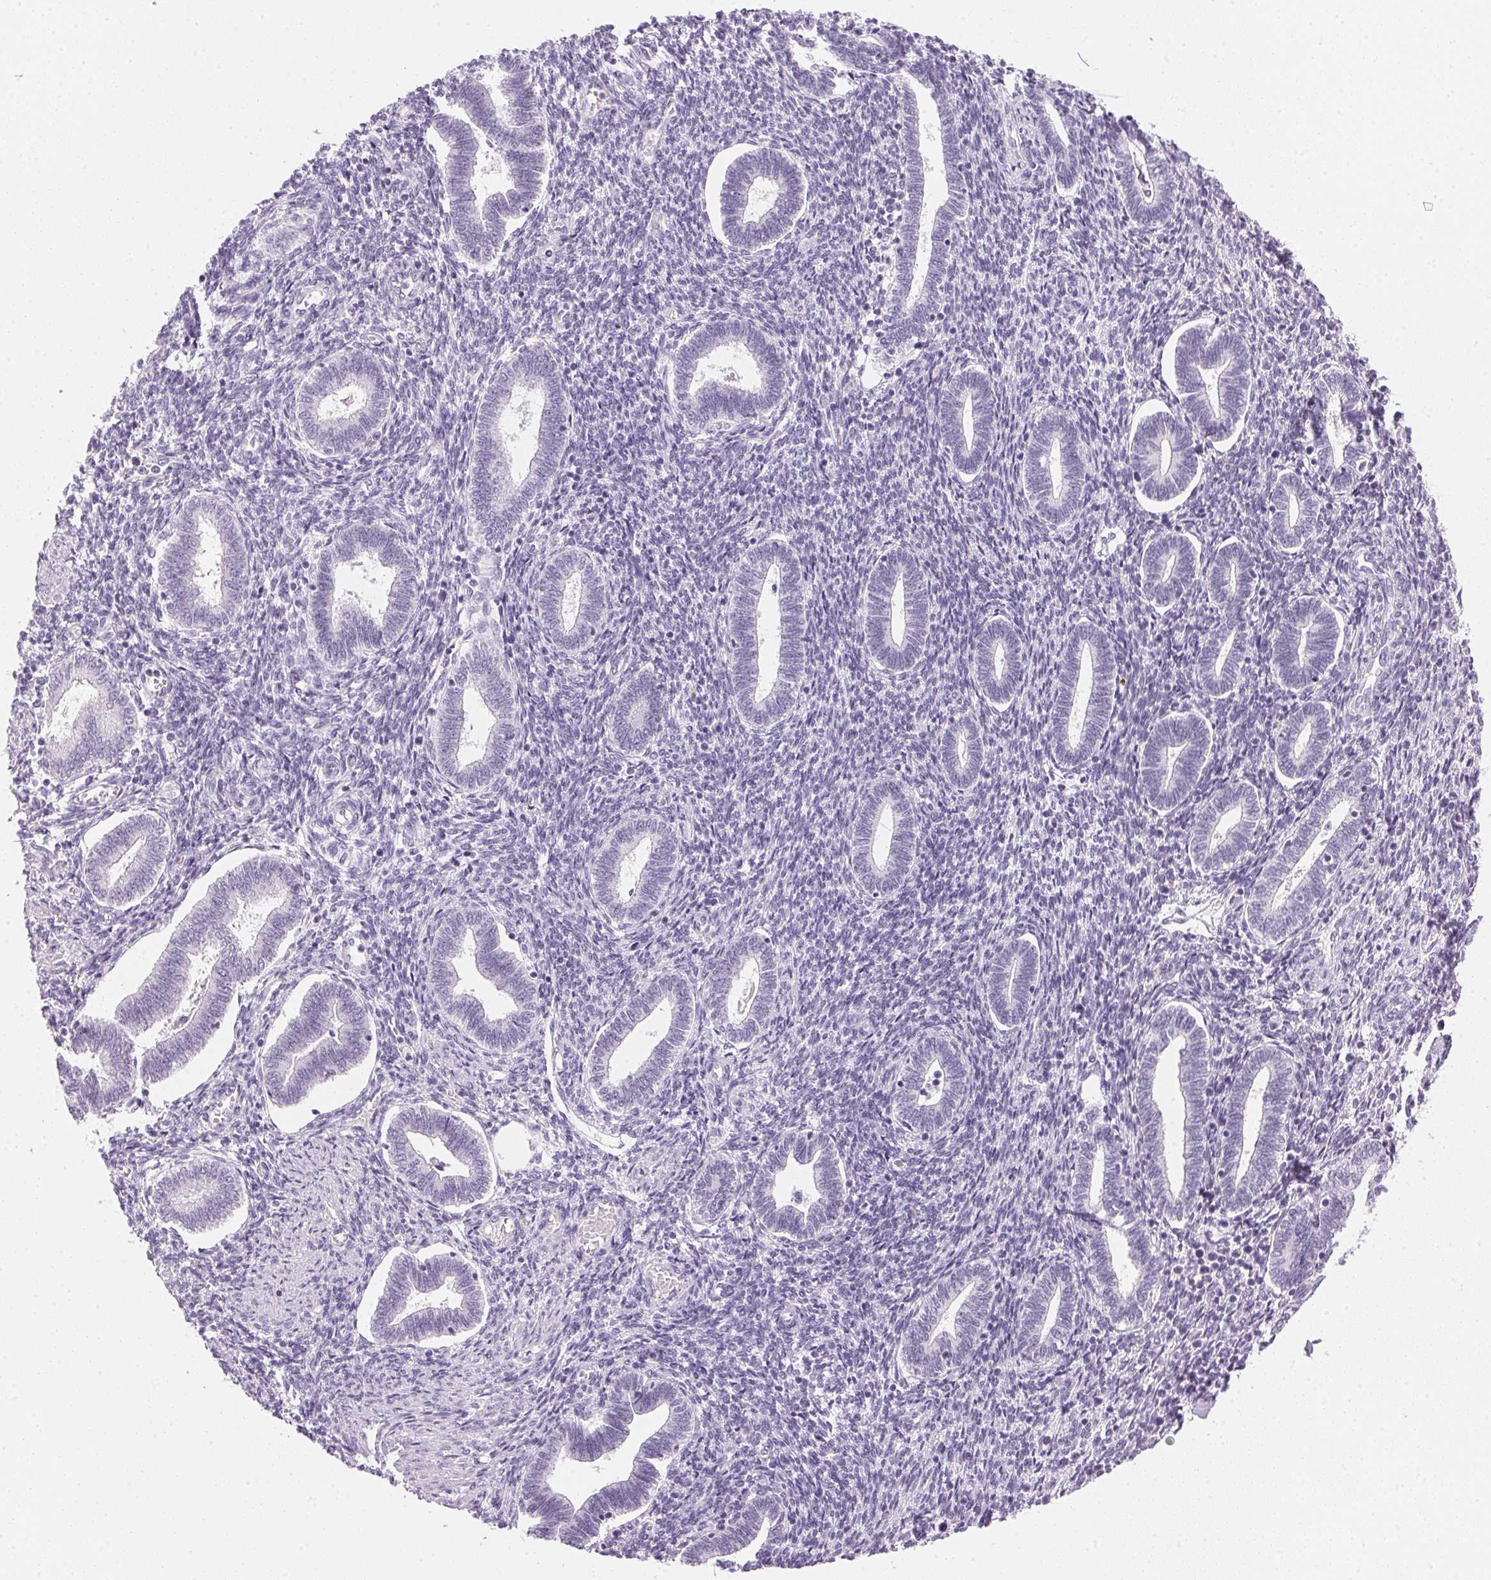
{"staining": {"intensity": "negative", "quantity": "none", "location": "none"}, "tissue": "endometrium", "cell_type": "Cells in endometrial stroma", "image_type": "normal", "snomed": [{"axis": "morphology", "description": "Normal tissue, NOS"}, {"axis": "topography", "description": "Endometrium"}], "caption": "Cells in endometrial stroma are negative for brown protein staining in normal endometrium.", "gene": "IGFBP1", "patient": {"sex": "female", "age": 42}}